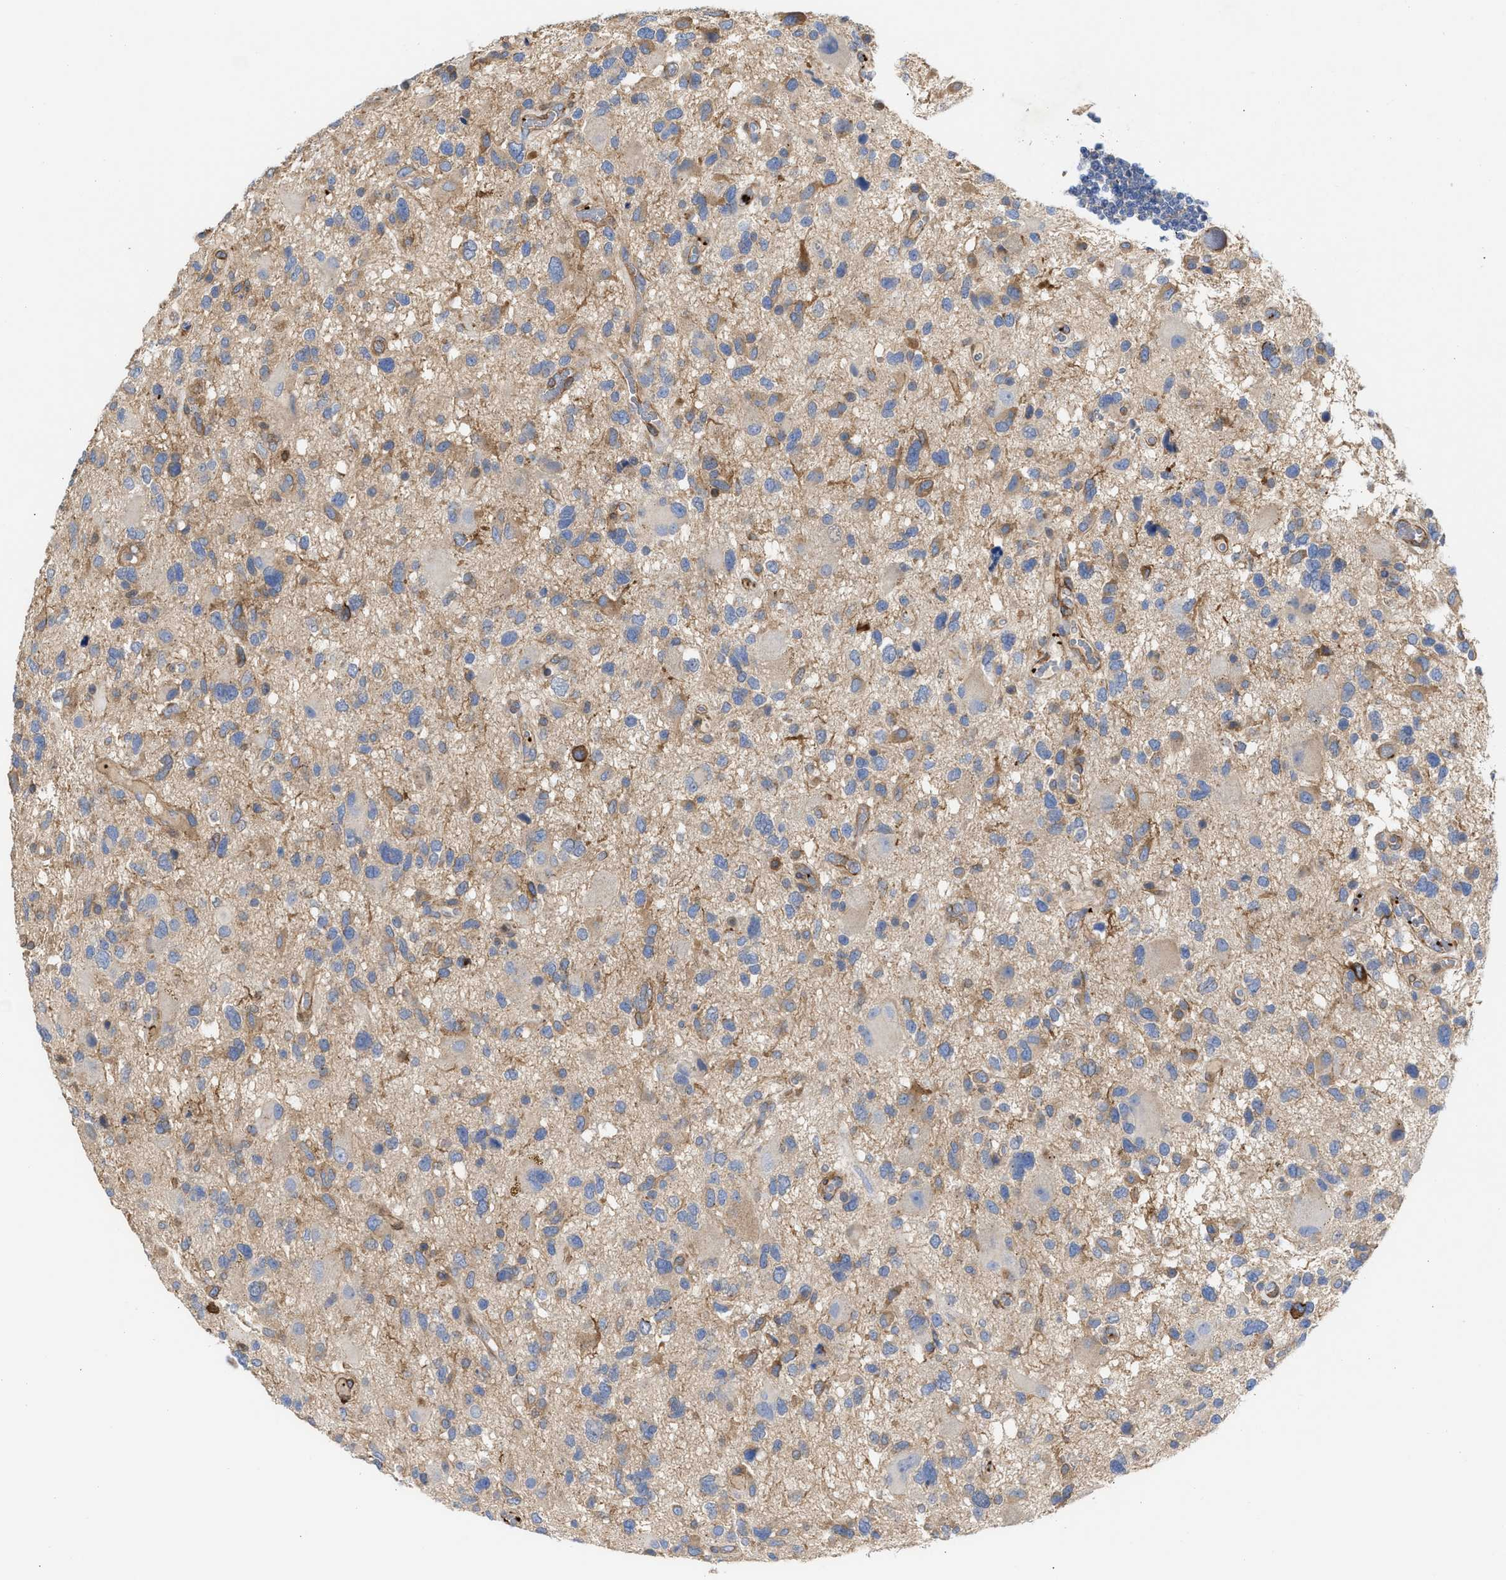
{"staining": {"intensity": "weak", "quantity": "<25%", "location": "cytoplasmic/membranous"}, "tissue": "glioma", "cell_type": "Tumor cells", "image_type": "cancer", "snomed": [{"axis": "morphology", "description": "Glioma, malignant, High grade"}, {"axis": "topography", "description": "Brain"}], "caption": "High power microscopy histopathology image of an immunohistochemistry (IHC) photomicrograph of glioma, revealing no significant staining in tumor cells.", "gene": "HS3ST5", "patient": {"sex": "male", "age": 33}}